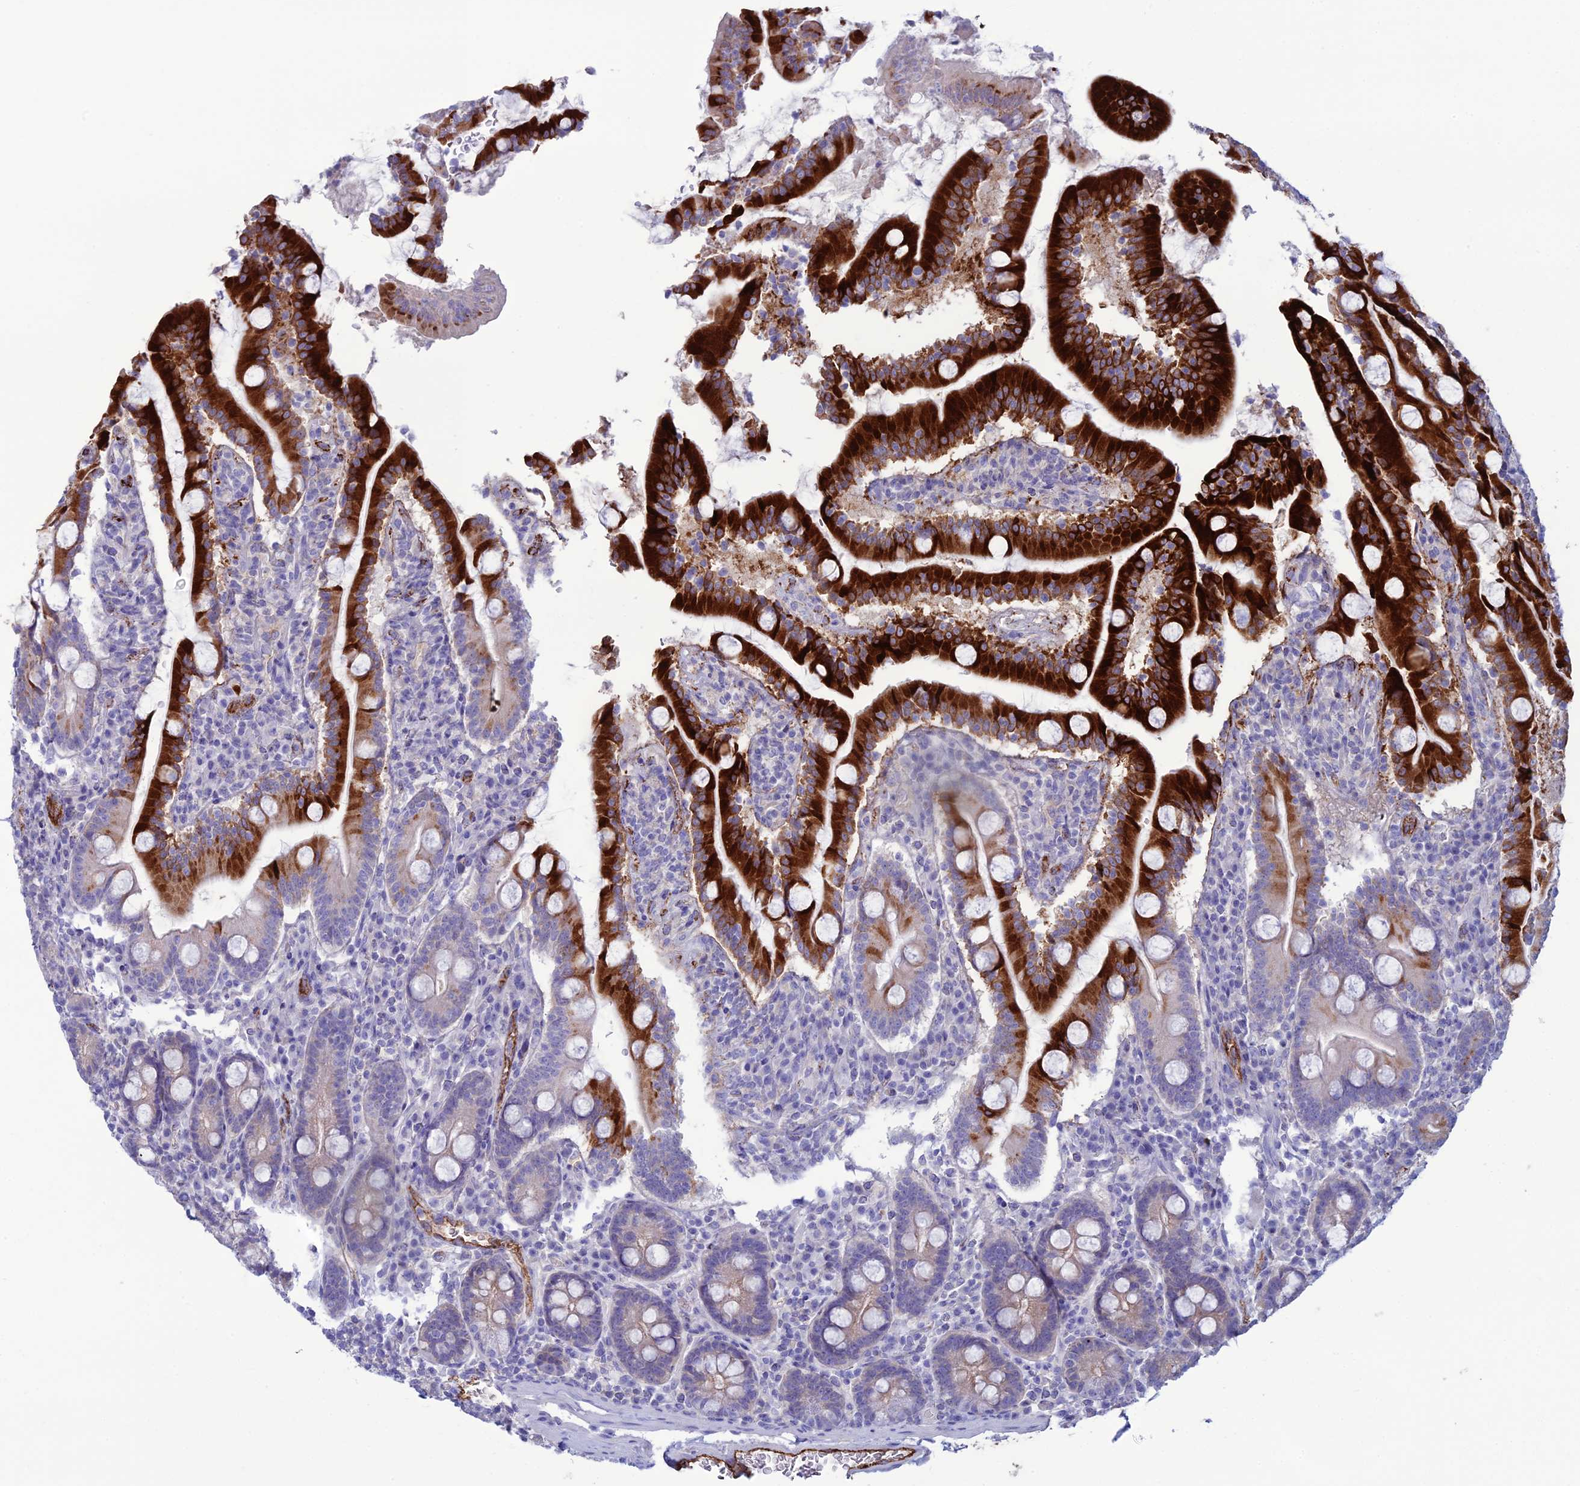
{"staining": {"intensity": "strong", "quantity": "25%-75%", "location": "cytoplasmic/membranous"}, "tissue": "duodenum", "cell_type": "Glandular cells", "image_type": "normal", "snomed": [{"axis": "morphology", "description": "Normal tissue, NOS"}, {"axis": "topography", "description": "Duodenum"}], "caption": "High-power microscopy captured an immunohistochemistry (IHC) image of unremarkable duodenum, revealing strong cytoplasmic/membranous staining in about 25%-75% of glandular cells. The staining was performed using DAB, with brown indicating positive protein expression. Nuclei are stained blue with hematoxylin.", "gene": "CDC42EP5", "patient": {"sex": "male", "age": 35}}